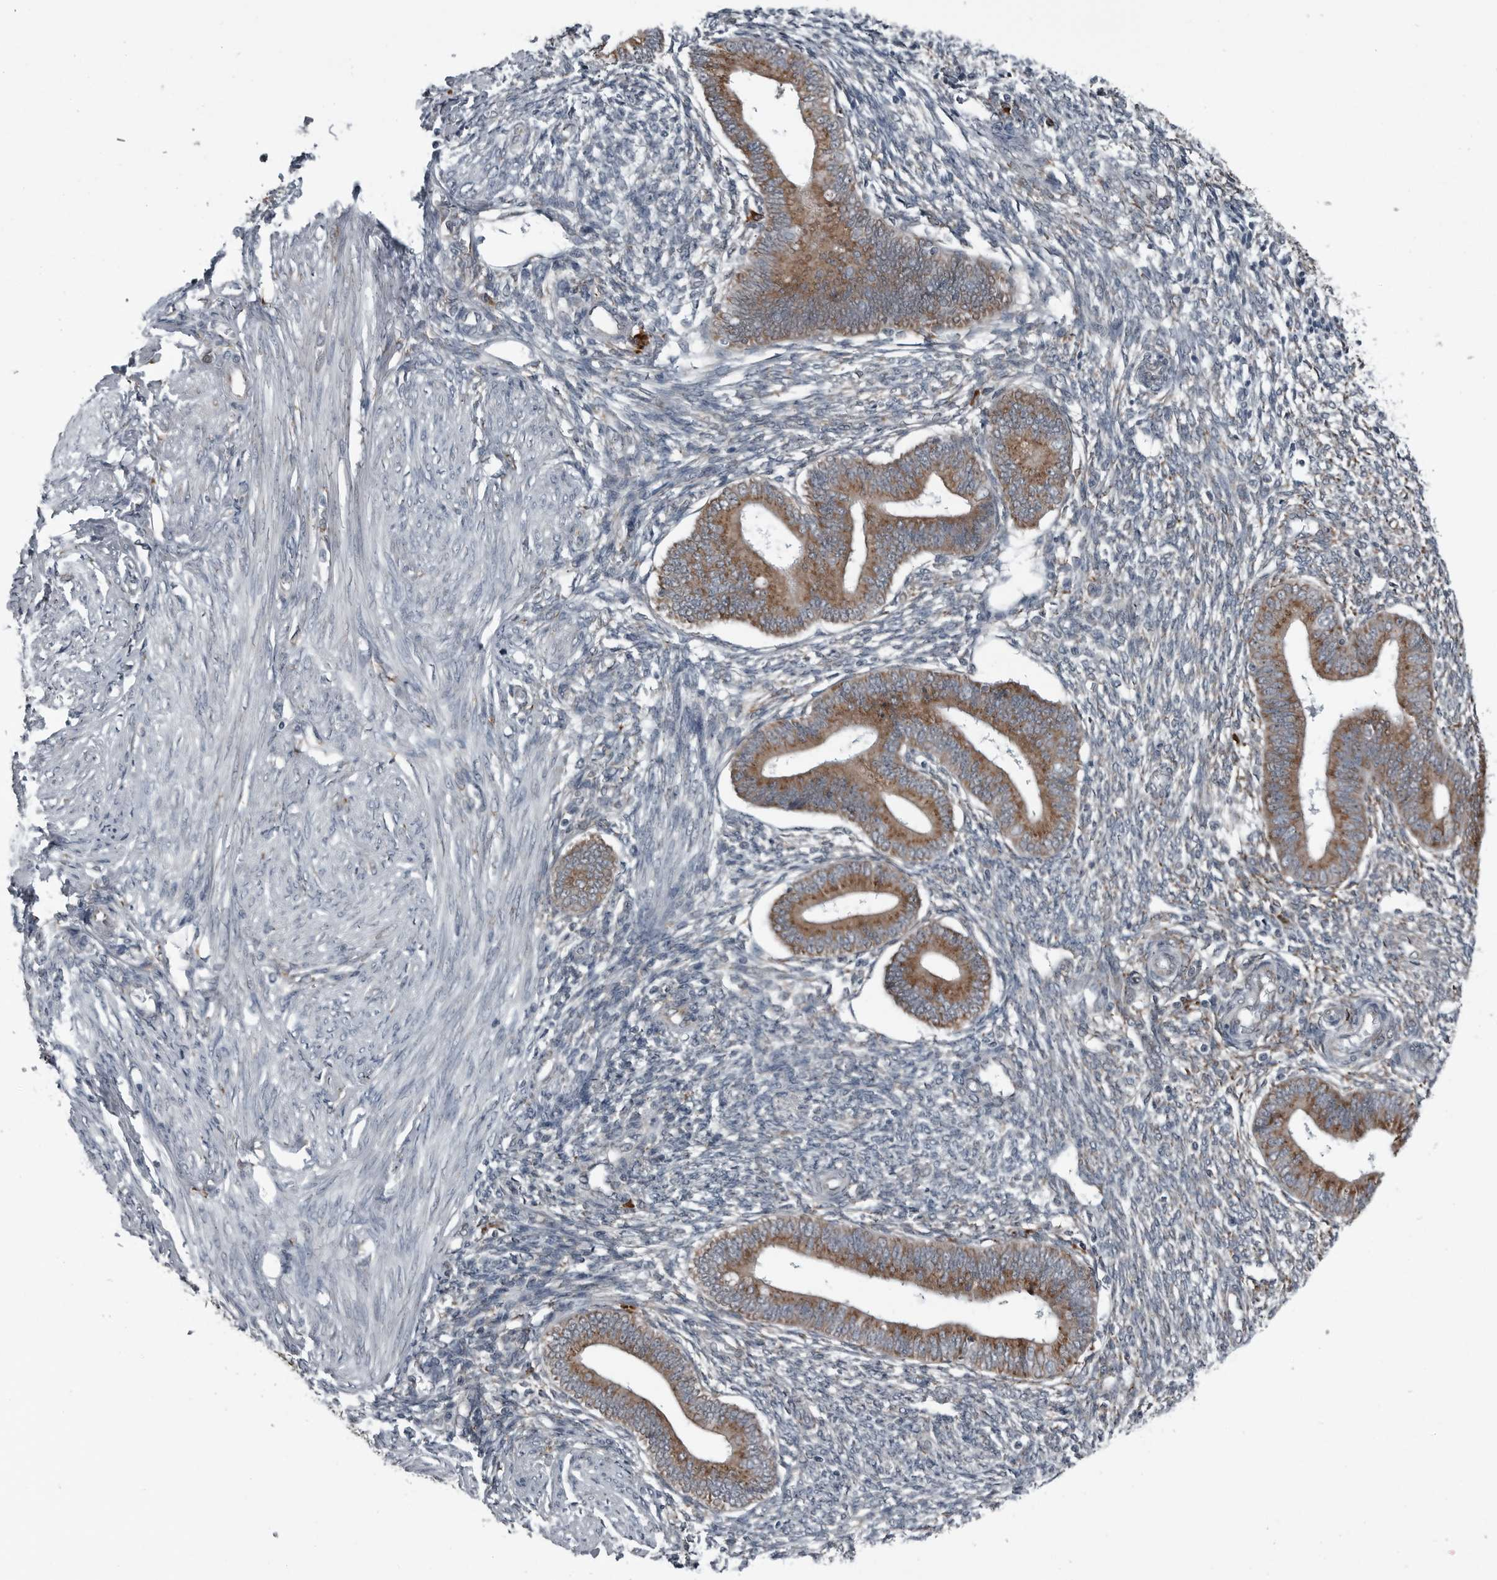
{"staining": {"intensity": "weak", "quantity": "<25%", "location": "cytoplasmic/membranous"}, "tissue": "endometrium", "cell_type": "Cells in endometrial stroma", "image_type": "normal", "snomed": [{"axis": "morphology", "description": "Normal tissue, NOS"}, {"axis": "topography", "description": "Endometrium"}], "caption": "Immunohistochemical staining of benign endometrium displays no significant positivity in cells in endometrial stroma. (DAB (3,3'-diaminobenzidine) immunohistochemistry (IHC) visualized using brightfield microscopy, high magnification).", "gene": "CEP85", "patient": {"sex": "female", "age": 46}}